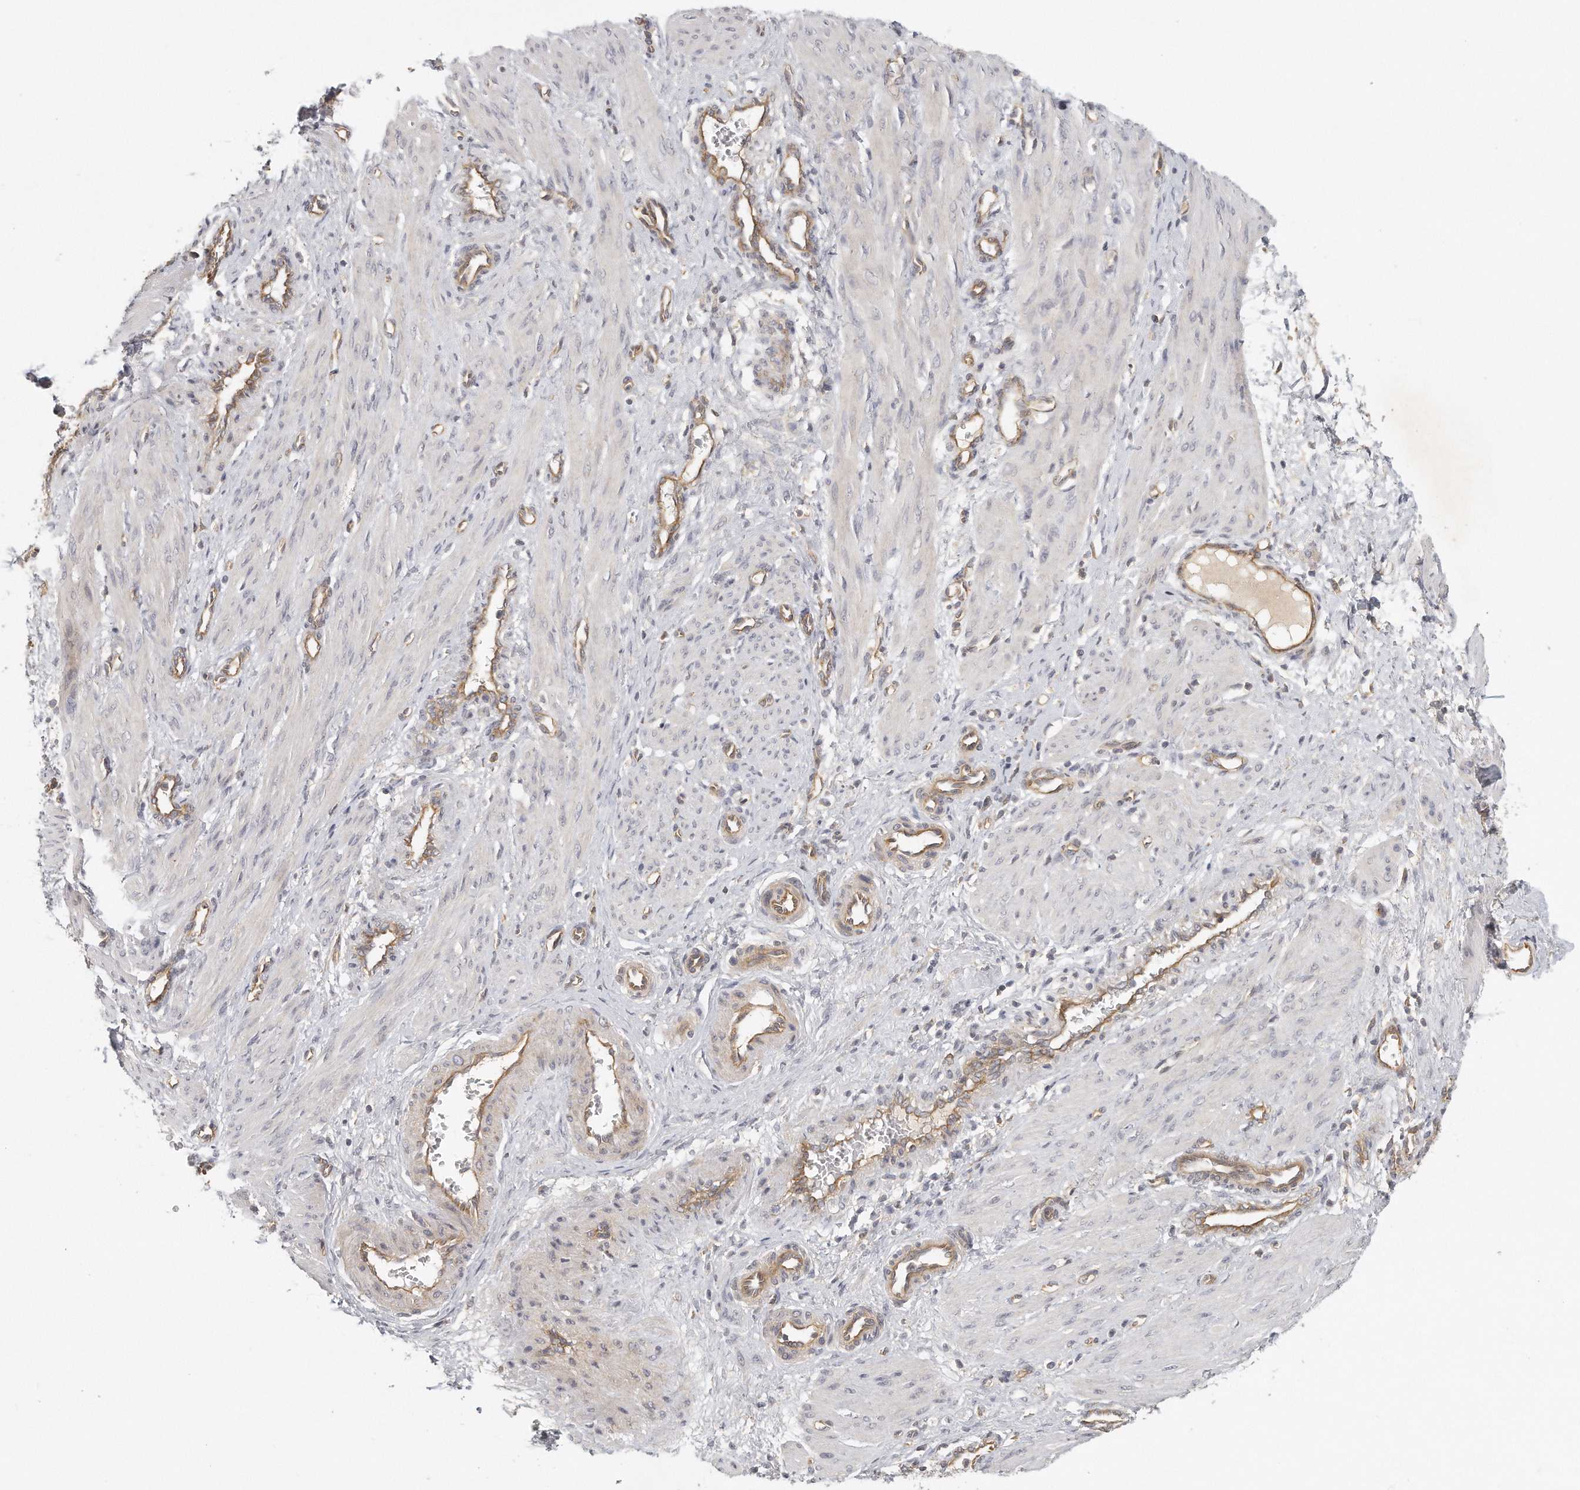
{"staining": {"intensity": "negative", "quantity": "none", "location": "none"}, "tissue": "smooth muscle", "cell_type": "Smooth muscle cells", "image_type": "normal", "snomed": [{"axis": "morphology", "description": "Normal tissue, NOS"}, {"axis": "topography", "description": "Endometrium"}], "caption": "A high-resolution histopathology image shows immunohistochemistry (IHC) staining of benign smooth muscle, which exhibits no significant expression in smooth muscle cells. Nuclei are stained in blue.", "gene": "MTERF4", "patient": {"sex": "female", "age": 33}}